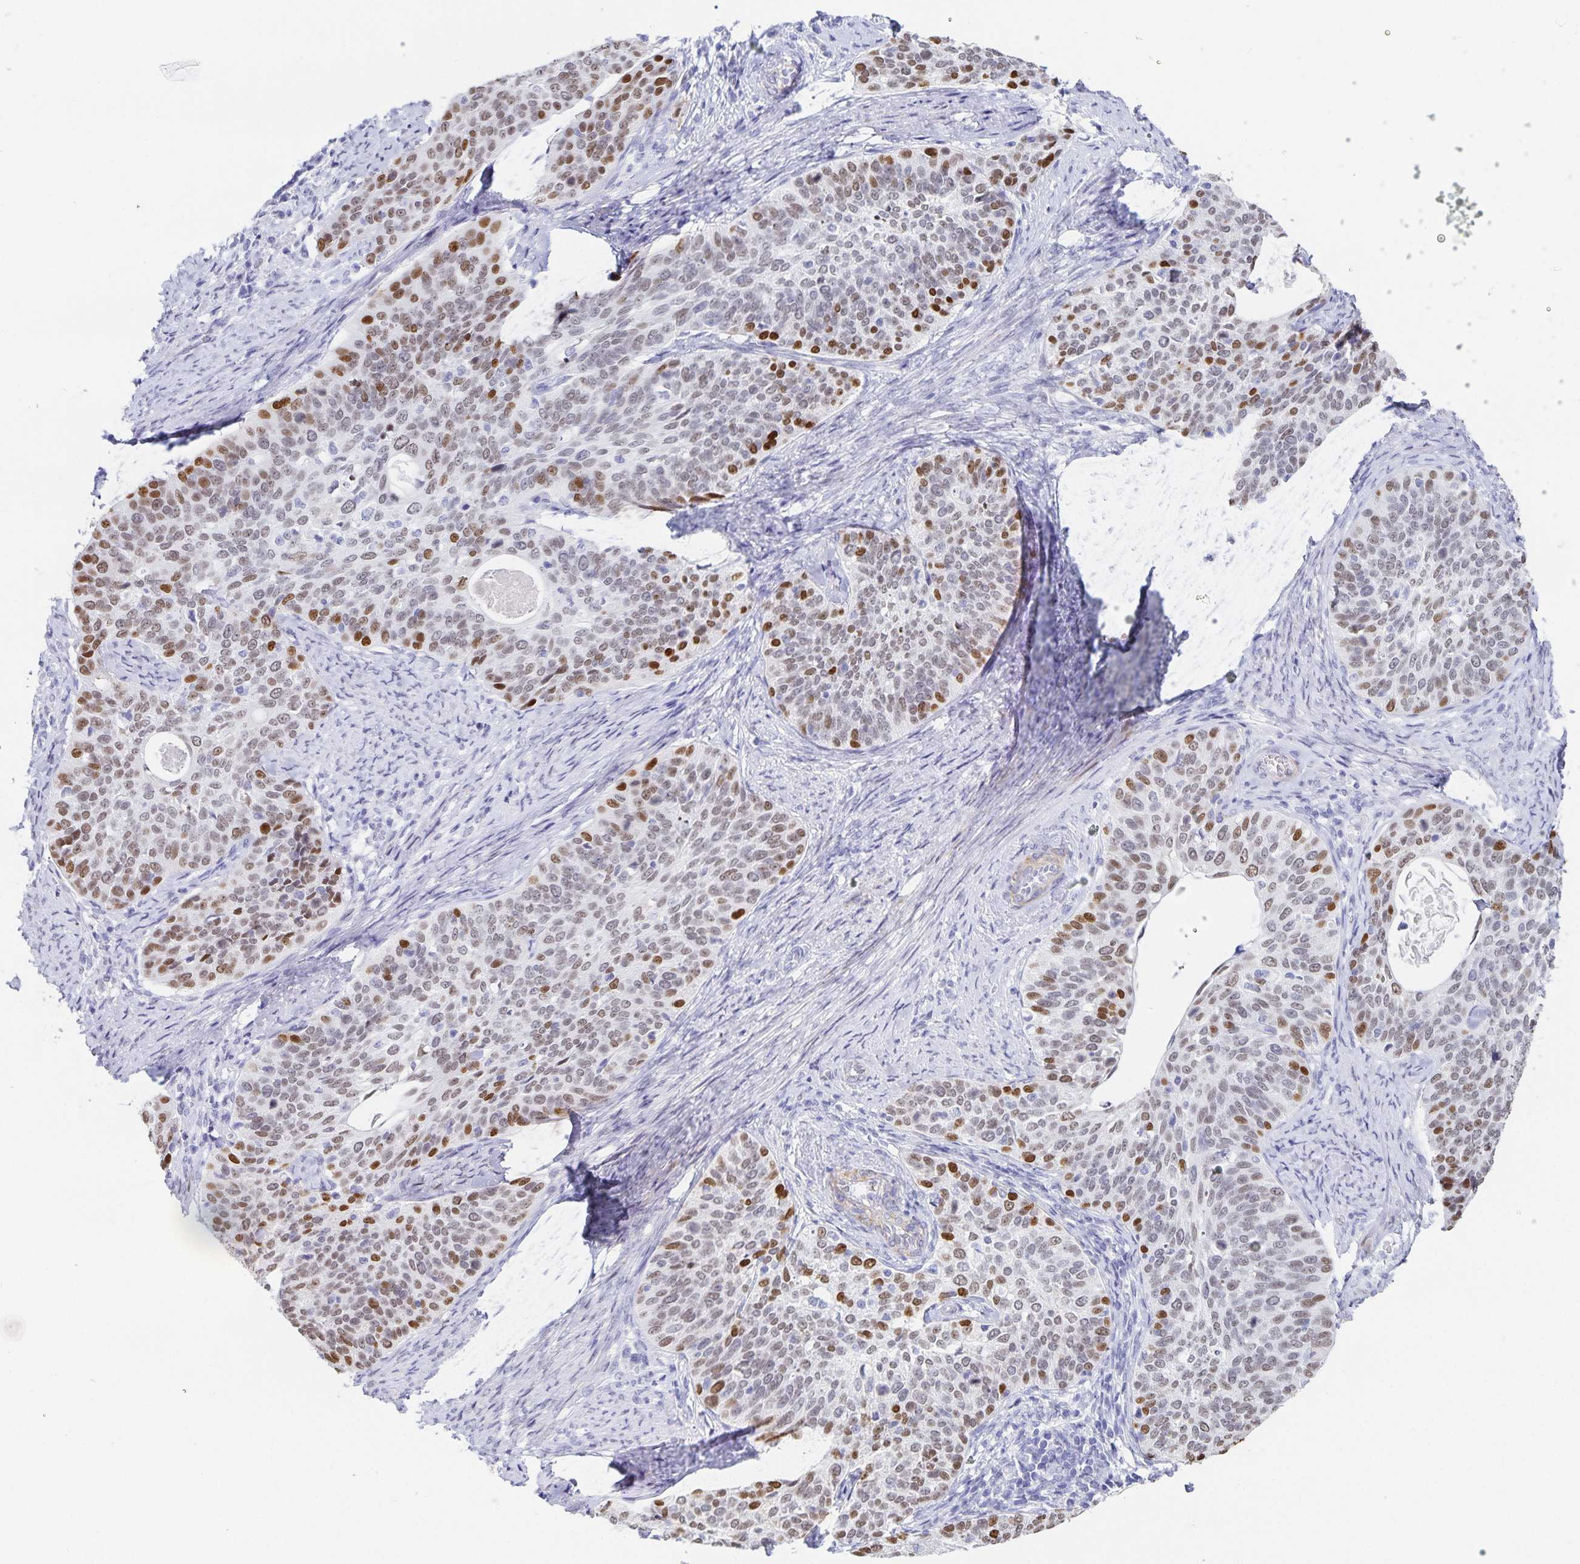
{"staining": {"intensity": "moderate", "quantity": "25%-75%", "location": "nuclear"}, "tissue": "cervical cancer", "cell_type": "Tumor cells", "image_type": "cancer", "snomed": [{"axis": "morphology", "description": "Squamous cell carcinoma, NOS"}, {"axis": "topography", "description": "Cervix"}], "caption": "This histopathology image demonstrates IHC staining of cervical squamous cell carcinoma, with medium moderate nuclear positivity in about 25%-75% of tumor cells.", "gene": "HMGB3", "patient": {"sex": "female", "age": 69}}